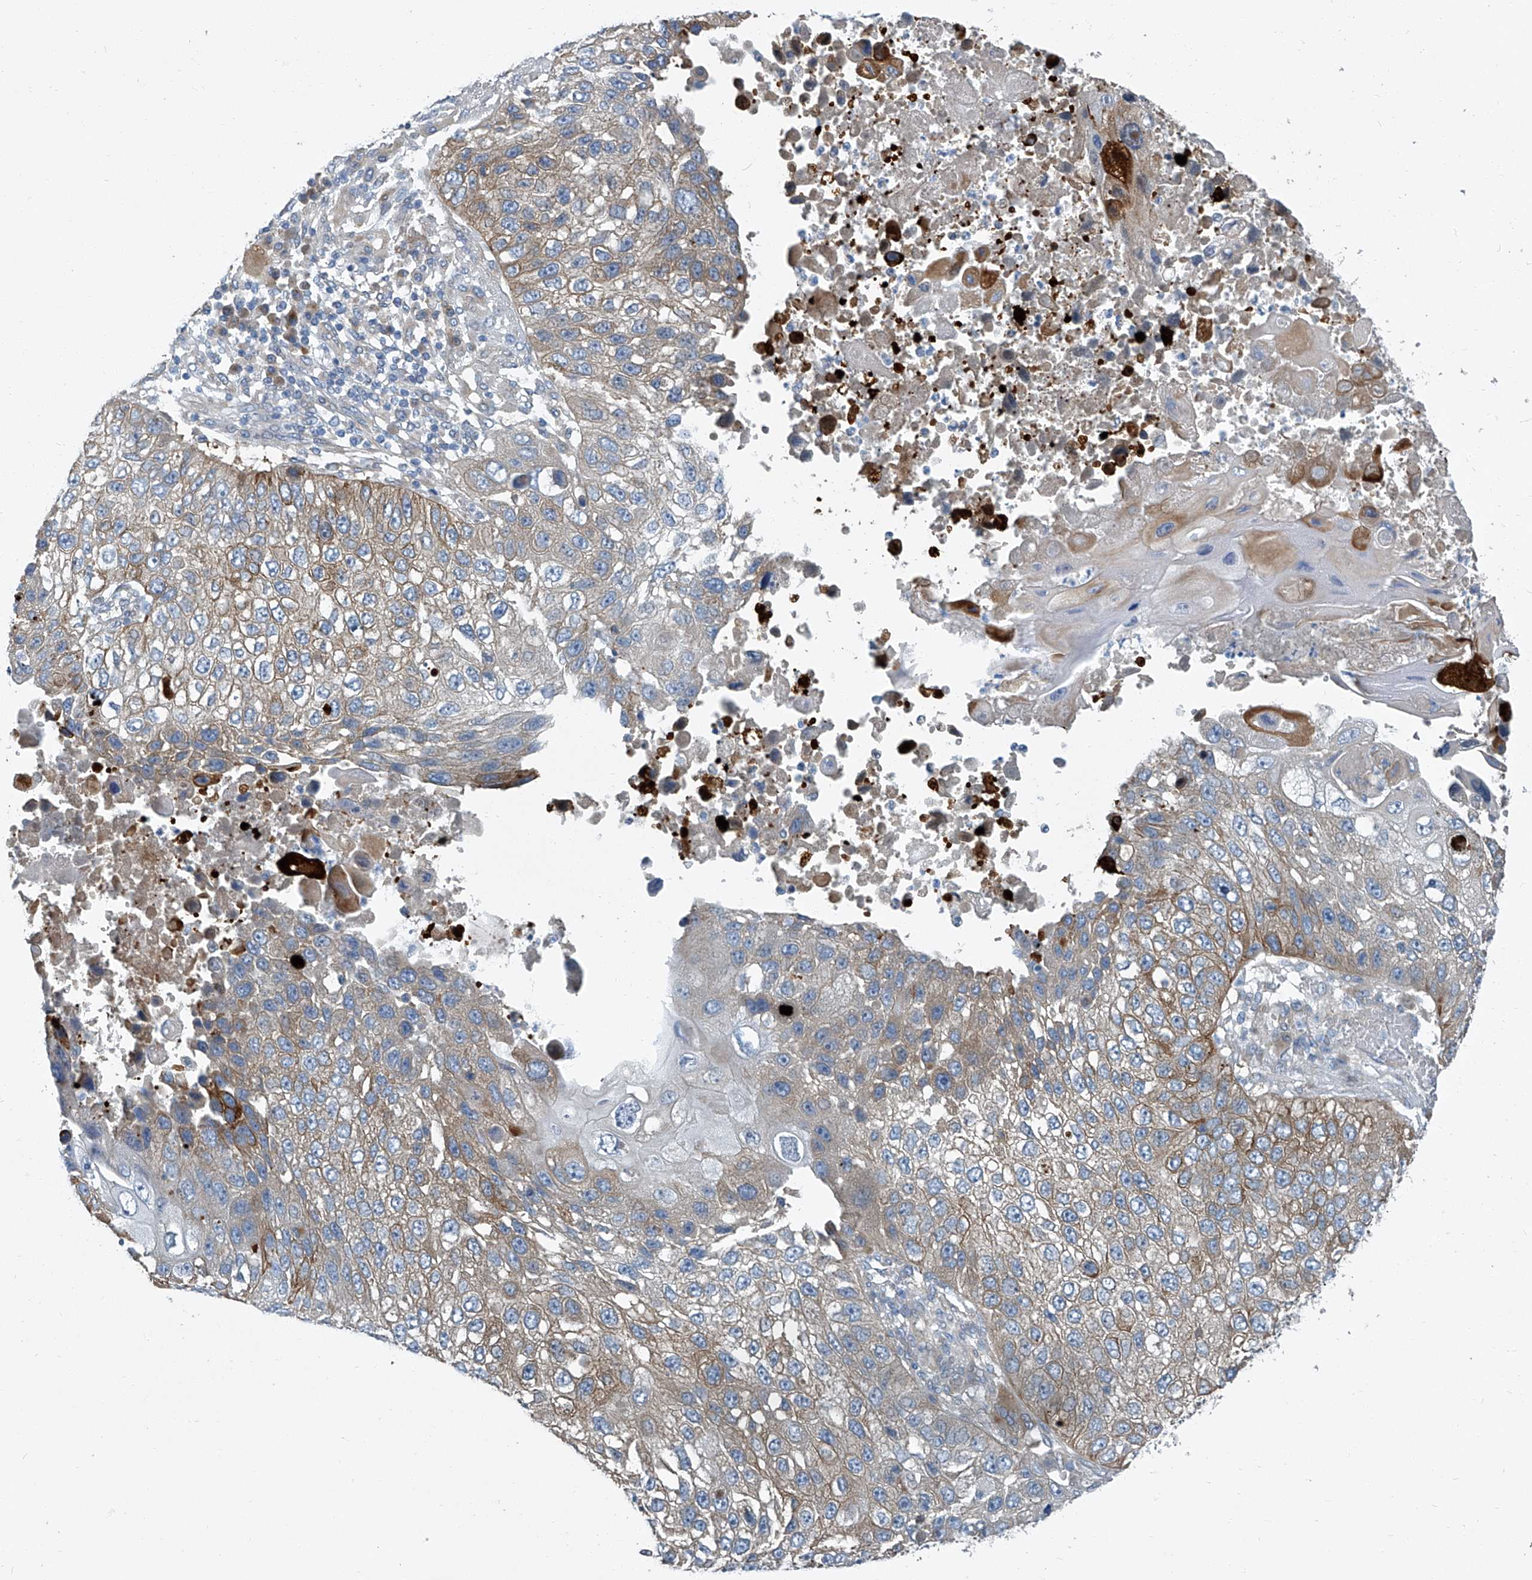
{"staining": {"intensity": "moderate", "quantity": ">75%", "location": "cytoplasmic/membranous"}, "tissue": "lung cancer", "cell_type": "Tumor cells", "image_type": "cancer", "snomed": [{"axis": "morphology", "description": "Squamous cell carcinoma, NOS"}, {"axis": "topography", "description": "Lung"}], "caption": "A brown stain labels moderate cytoplasmic/membranous positivity of a protein in human lung cancer (squamous cell carcinoma) tumor cells.", "gene": "SLC26A11", "patient": {"sex": "male", "age": 61}}